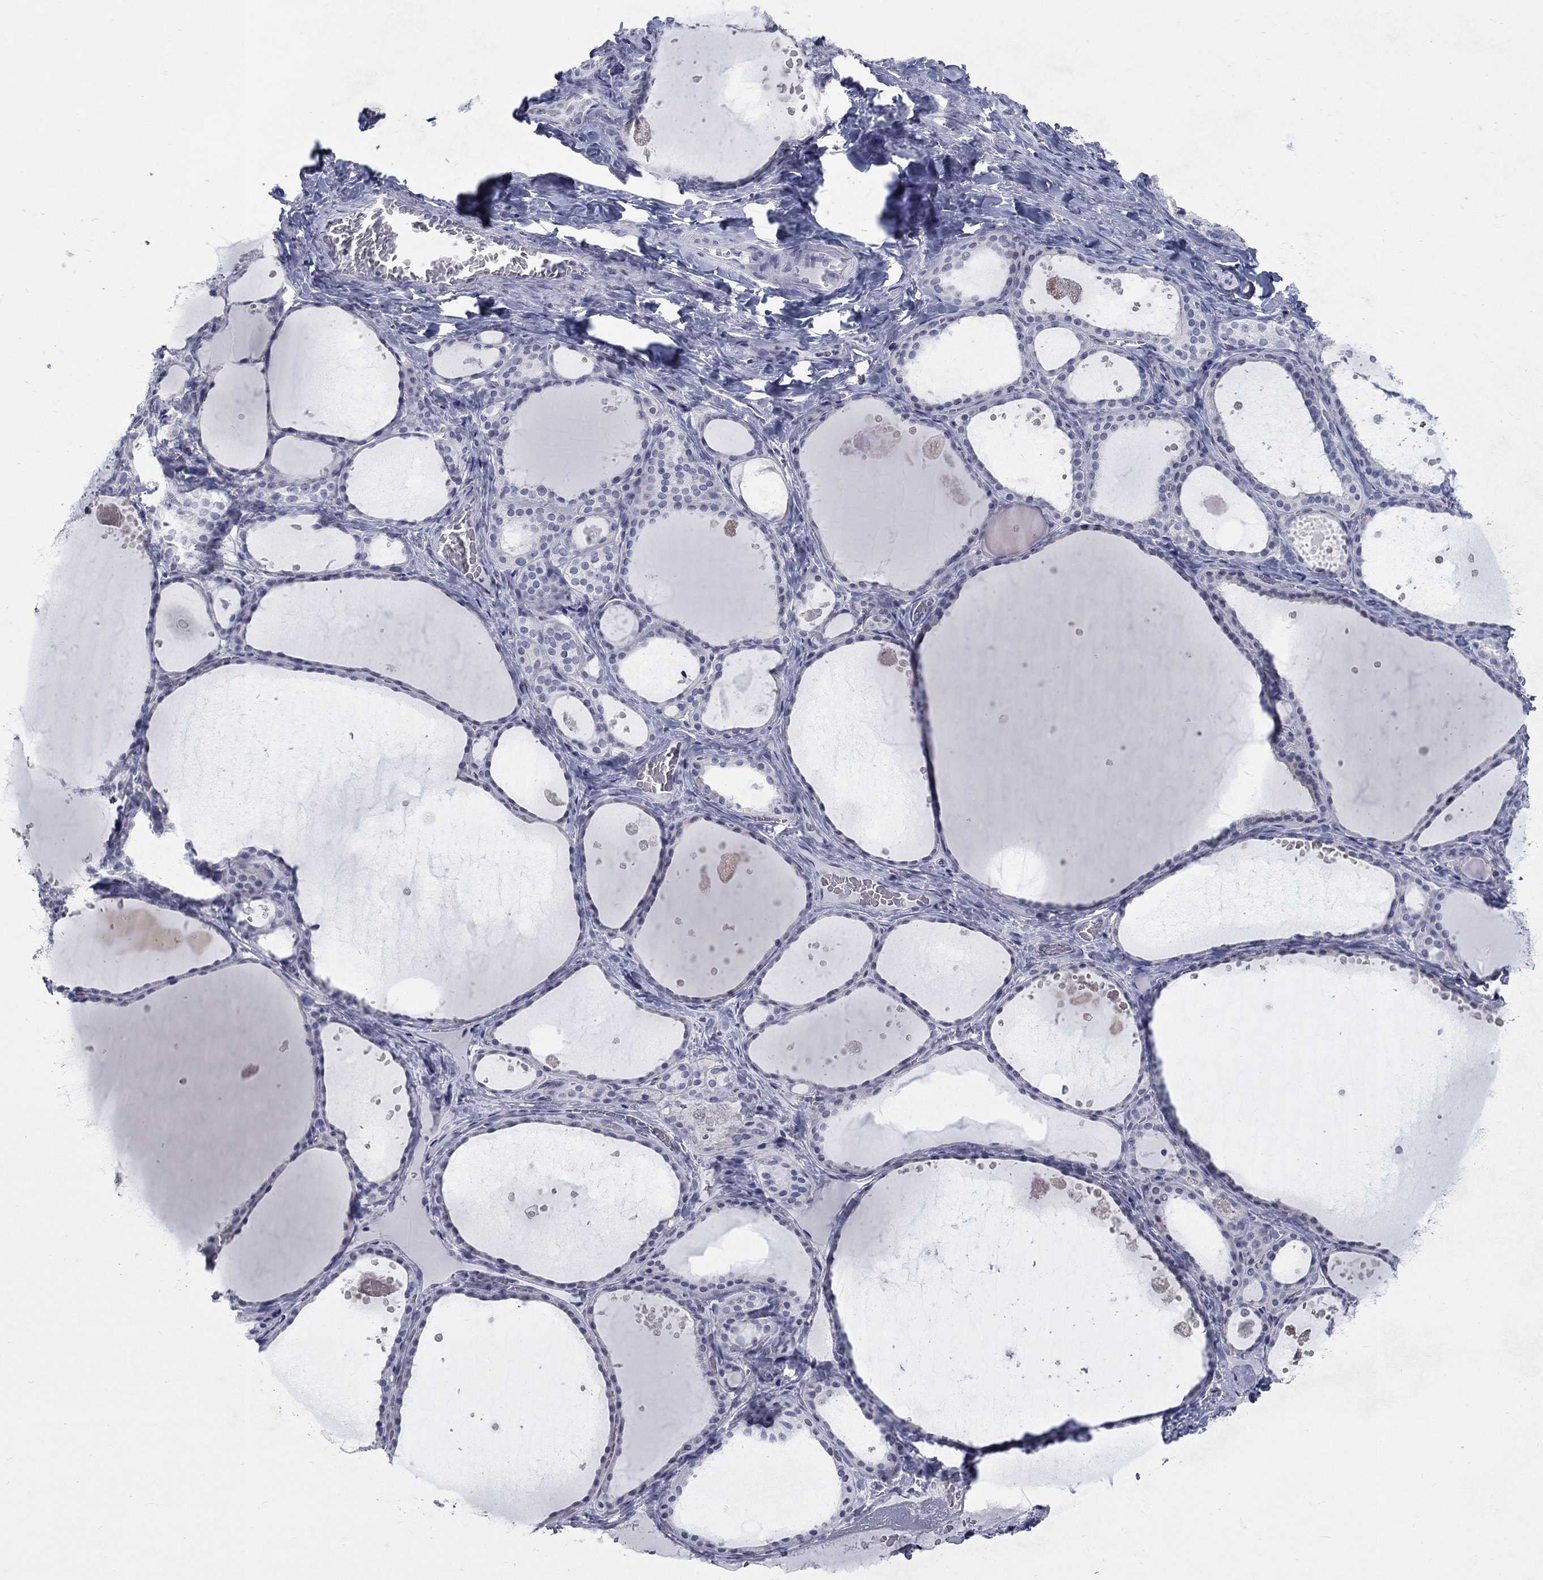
{"staining": {"intensity": "negative", "quantity": "none", "location": "none"}, "tissue": "thyroid gland", "cell_type": "Glandular cells", "image_type": "normal", "snomed": [{"axis": "morphology", "description": "Normal tissue, NOS"}, {"axis": "topography", "description": "Thyroid gland"}], "caption": "A photomicrograph of thyroid gland stained for a protein reveals no brown staining in glandular cells. Nuclei are stained in blue.", "gene": "RFTN2", "patient": {"sex": "male", "age": 63}}